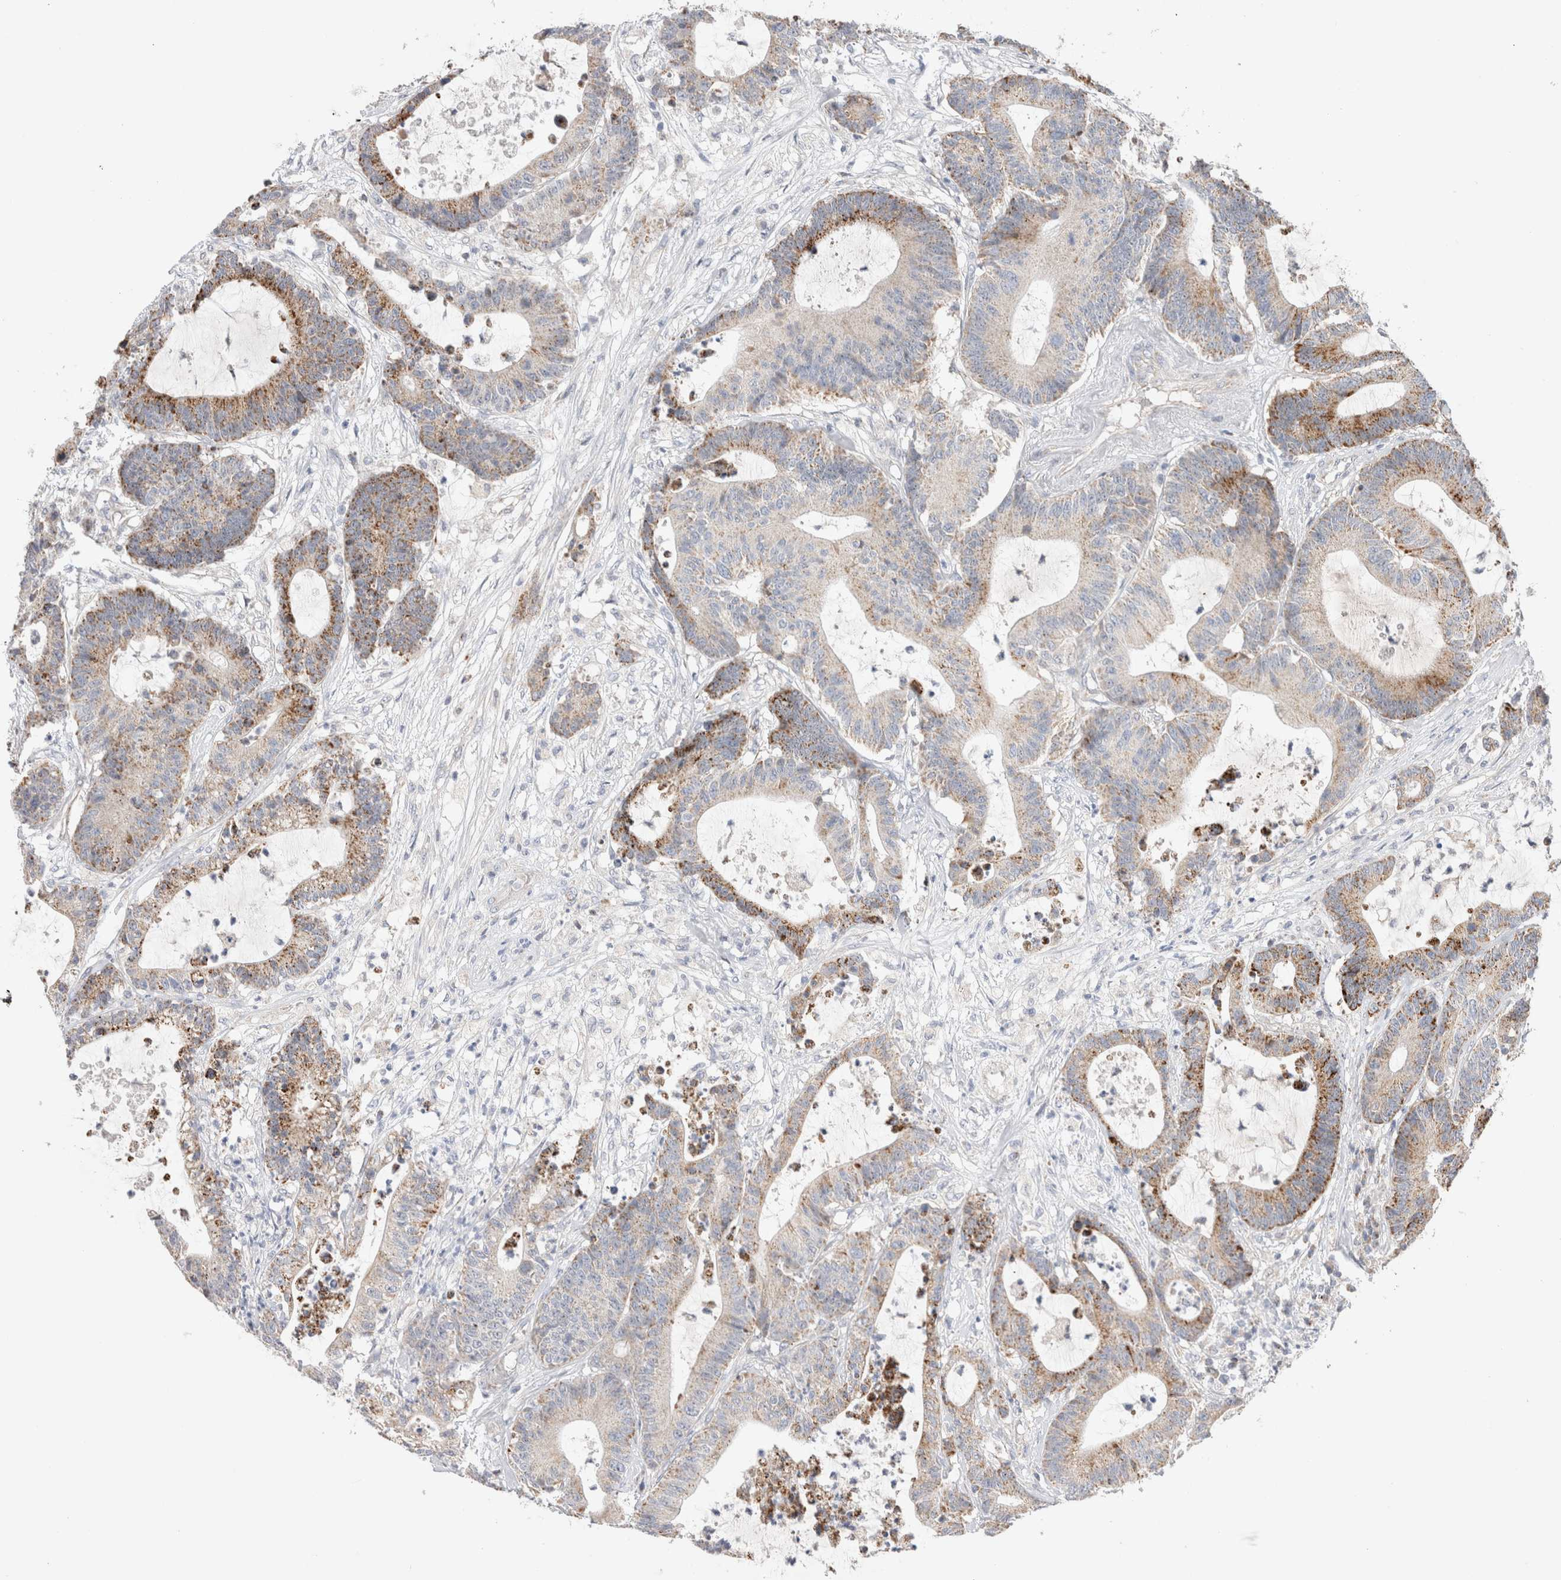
{"staining": {"intensity": "moderate", "quantity": ">75%", "location": "cytoplasmic/membranous"}, "tissue": "colorectal cancer", "cell_type": "Tumor cells", "image_type": "cancer", "snomed": [{"axis": "morphology", "description": "Adenocarcinoma, NOS"}, {"axis": "topography", "description": "Colon"}], "caption": "This is a micrograph of immunohistochemistry staining of colorectal cancer, which shows moderate positivity in the cytoplasmic/membranous of tumor cells.", "gene": "CHADL", "patient": {"sex": "female", "age": 84}}